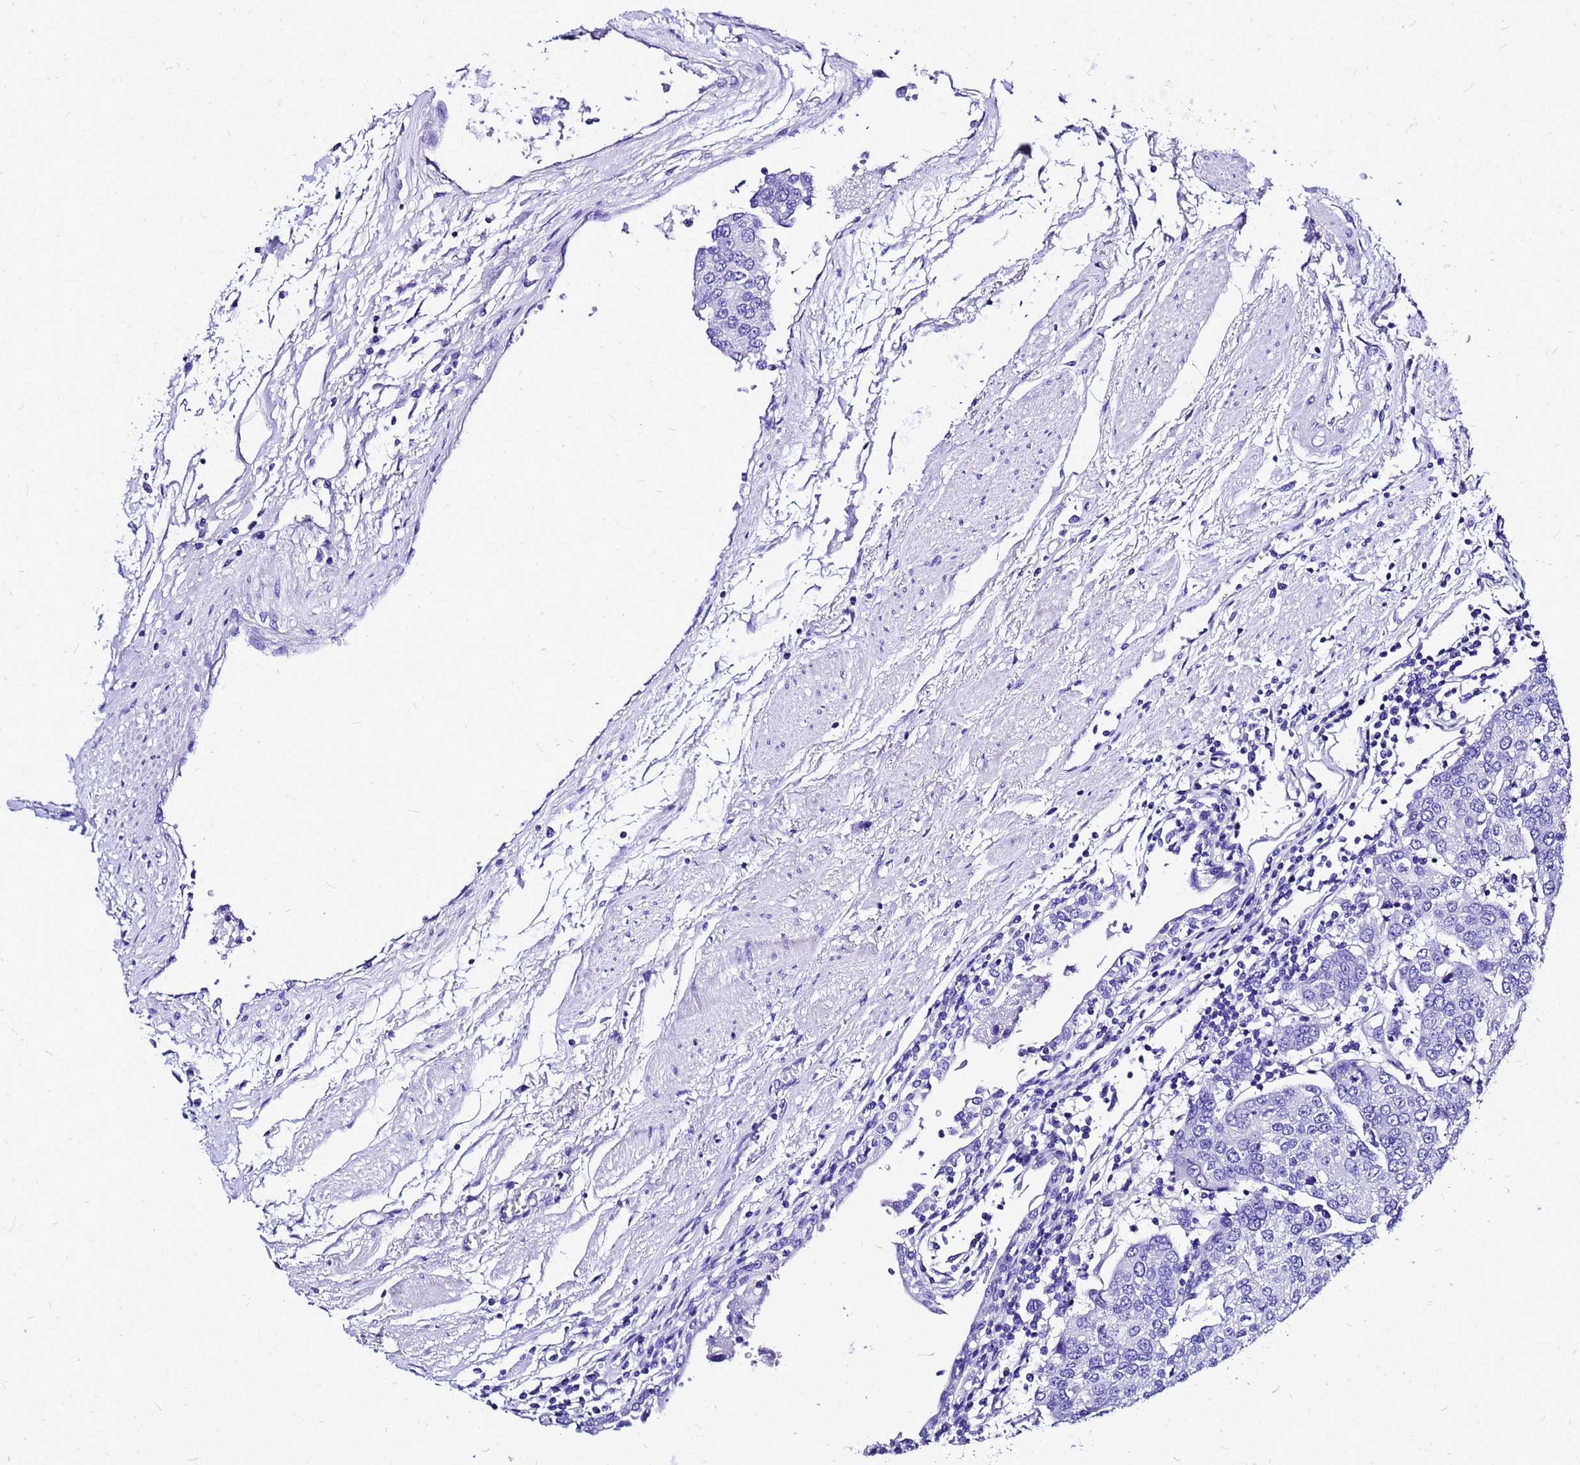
{"staining": {"intensity": "negative", "quantity": "none", "location": "none"}, "tissue": "urothelial cancer", "cell_type": "Tumor cells", "image_type": "cancer", "snomed": [{"axis": "morphology", "description": "Urothelial carcinoma, High grade"}, {"axis": "topography", "description": "Urinary bladder"}], "caption": "A micrograph of human urothelial carcinoma (high-grade) is negative for staining in tumor cells.", "gene": "HERC4", "patient": {"sex": "female", "age": 85}}